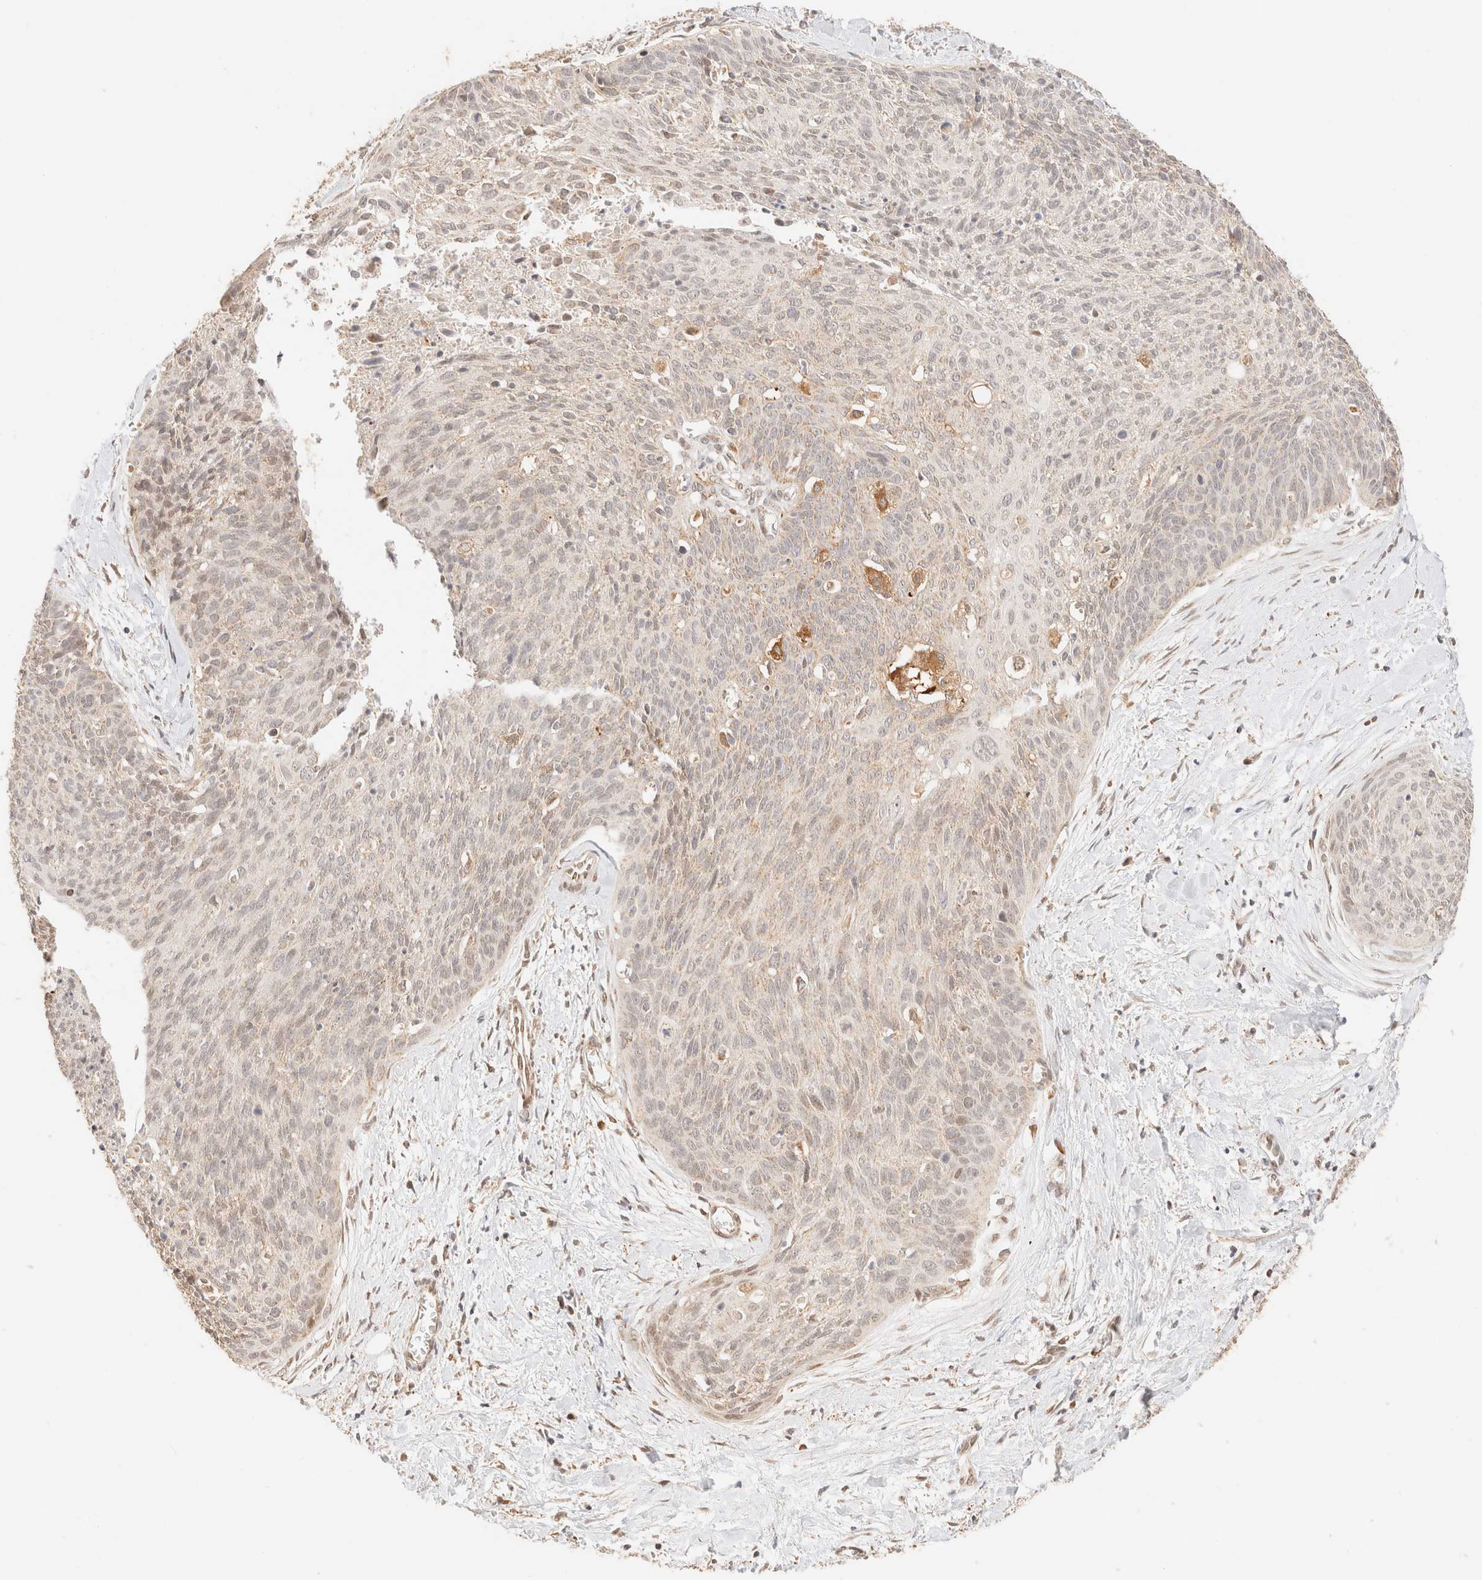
{"staining": {"intensity": "weak", "quantity": "<25%", "location": "cytoplasmic/membranous"}, "tissue": "cervical cancer", "cell_type": "Tumor cells", "image_type": "cancer", "snomed": [{"axis": "morphology", "description": "Squamous cell carcinoma, NOS"}, {"axis": "topography", "description": "Cervix"}], "caption": "This is an immunohistochemistry histopathology image of human cervical squamous cell carcinoma. There is no expression in tumor cells.", "gene": "TACO1", "patient": {"sex": "female", "age": 55}}